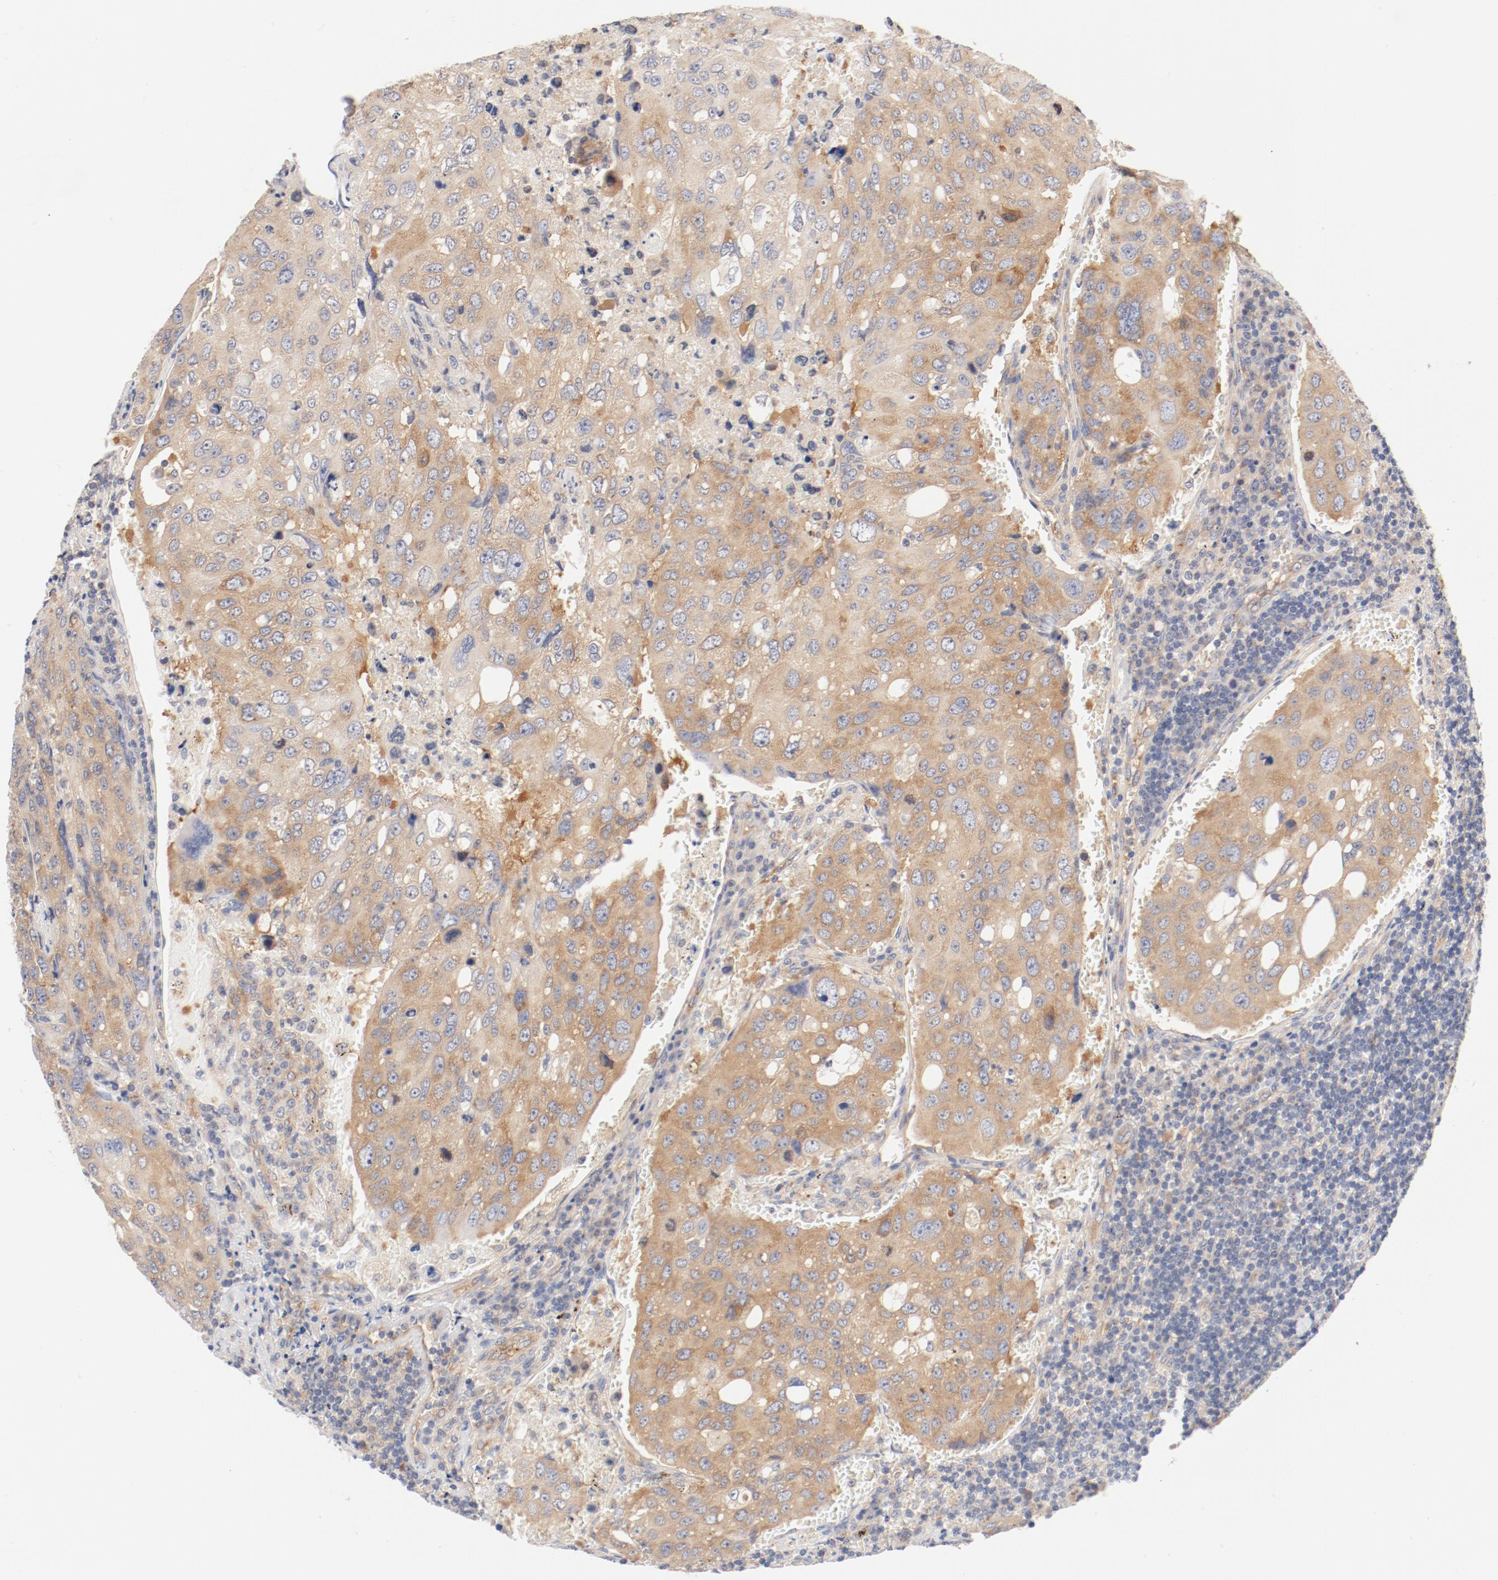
{"staining": {"intensity": "moderate", "quantity": "25%-75%", "location": "cytoplasmic/membranous"}, "tissue": "urothelial cancer", "cell_type": "Tumor cells", "image_type": "cancer", "snomed": [{"axis": "morphology", "description": "Urothelial carcinoma, High grade"}, {"axis": "topography", "description": "Lymph node"}, {"axis": "topography", "description": "Urinary bladder"}], "caption": "The photomicrograph displays immunohistochemical staining of urothelial cancer. There is moderate cytoplasmic/membranous expression is identified in approximately 25%-75% of tumor cells.", "gene": "DYNC1H1", "patient": {"sex": "male", "age": 51}}